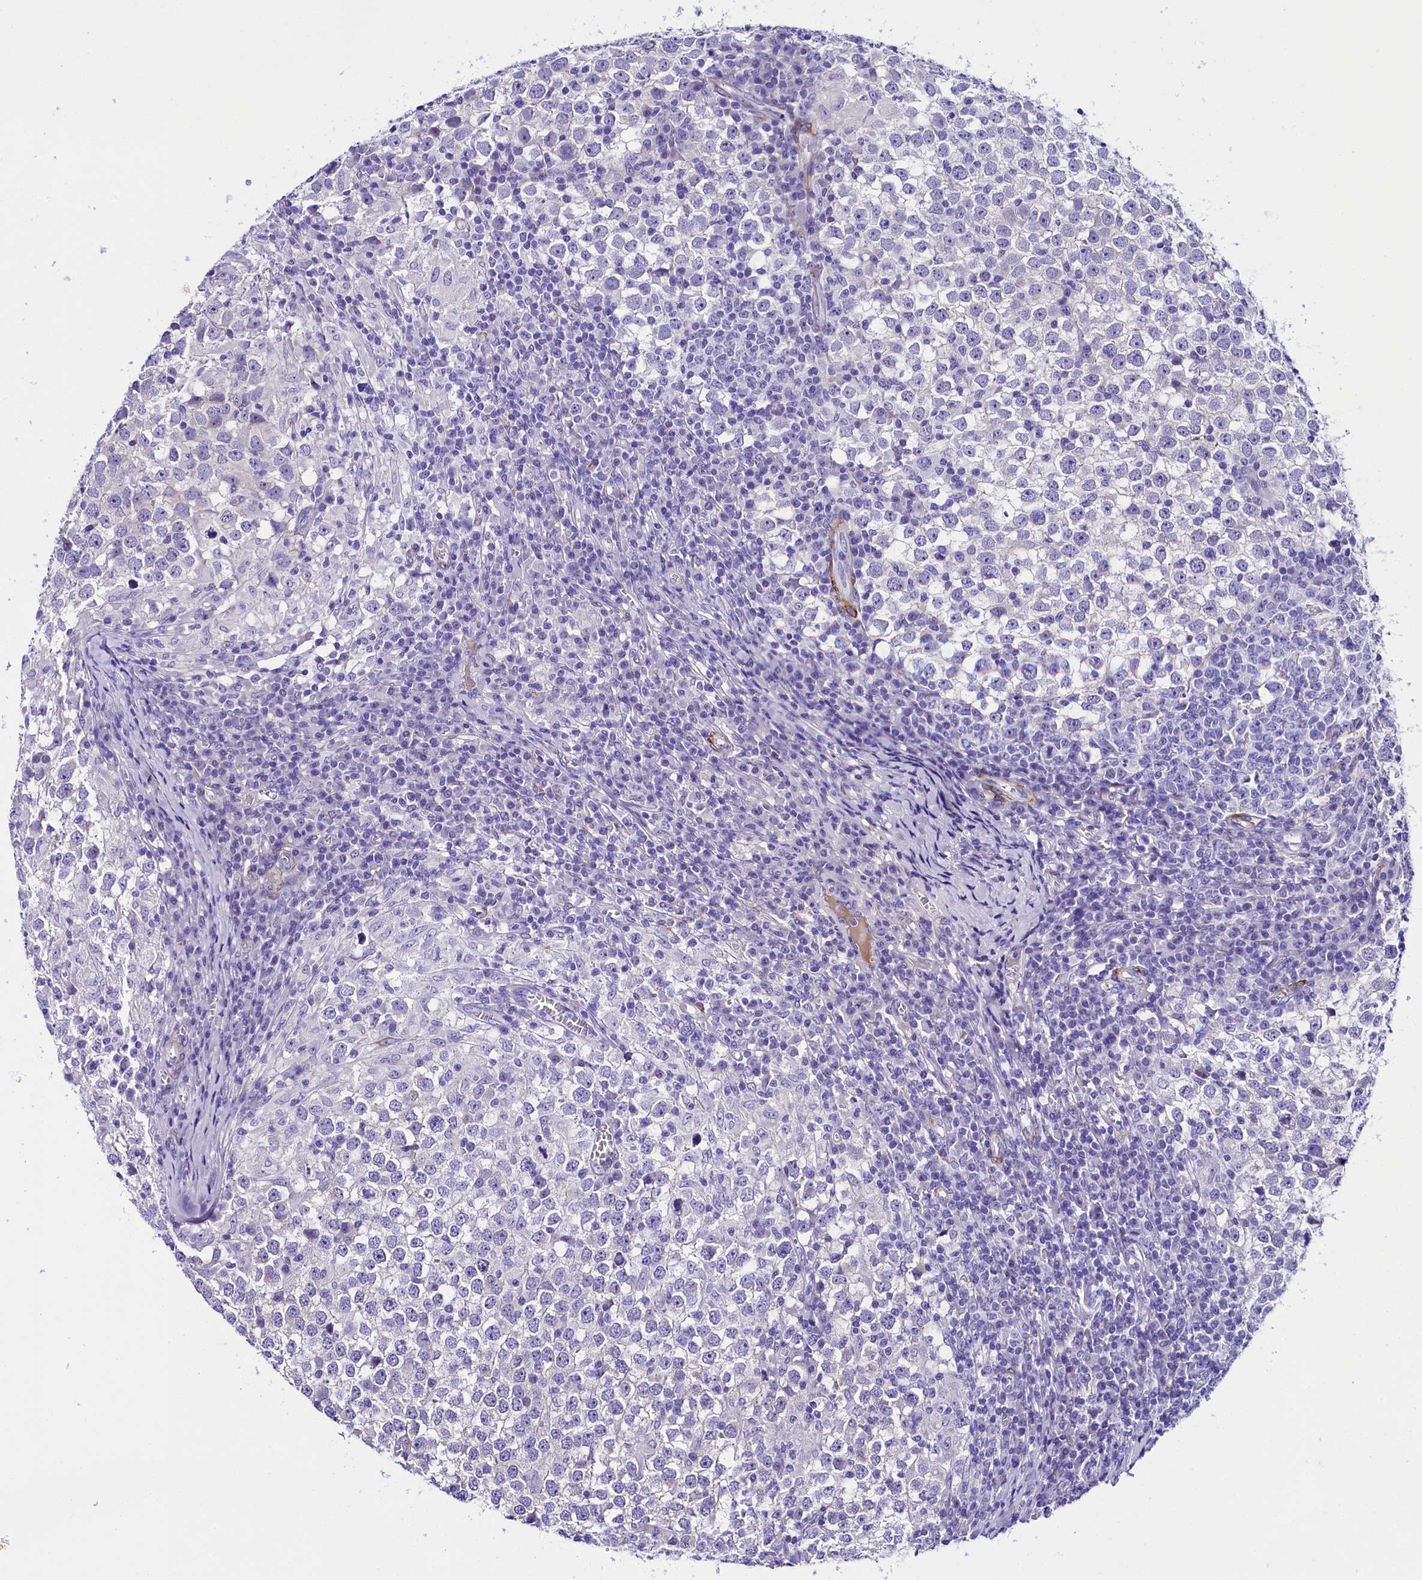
{"staining": {"intensity": "negative", "quantity": "none", "location": "none"}, "tissue": "testis cancer", "cell_type": "Tumor cells", "image_type": "cancer", "snomed": [{"axis": "morphology", "description": "Seminoma, NOS"}, {"axis": "topography", "description": "Testis"}], "caption": "Photomicrograph shows no significant protein positivity in tumor cells of testis seminoma. (DAB immunohistochemistry visualized using brightfield microscopy, high magnification).", "gene": "SOD3", "patient": {"sex": "male", "age": 65}}